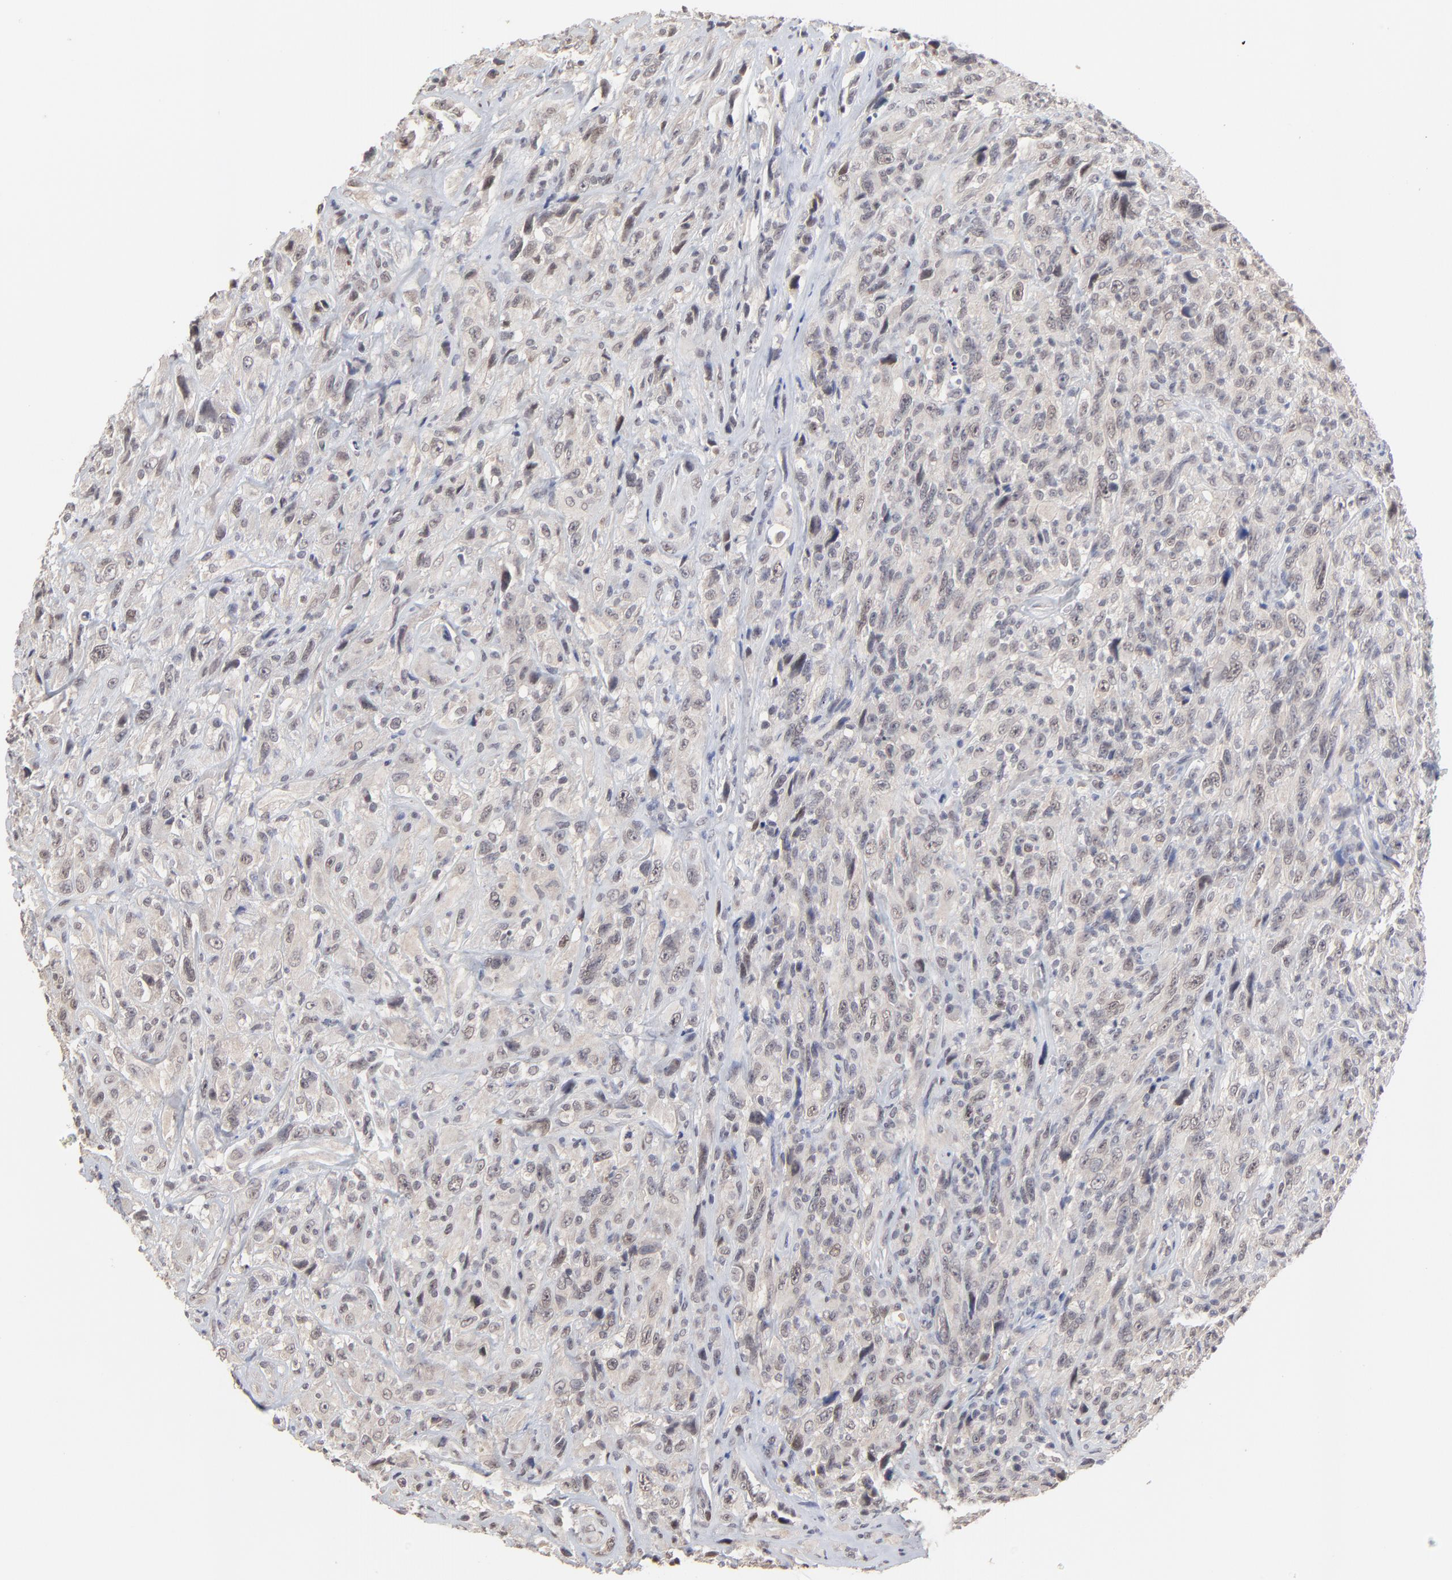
{"staining": {"intensity": "weak", "quantity": "25%-75%", "location": "cytoplasmic/membranous,nuclear"}, "tissue": "glioma", "cell_type": "Tumor cells", "image_type": "cancer", "snomed": [{"axis": "morphology", "description": "Glioma, malignant, High grade"}, {"axis": "topography", "description": "Brain"}], "caption": "Glioma was stained to show a protein in brown. There is low levels of weak cytoplasmic/membranous and nuclear positivity in about 25%-75% of tumor cells.", "gene": "FAM199X", "patient": {"sex": "male", "age": 48}}